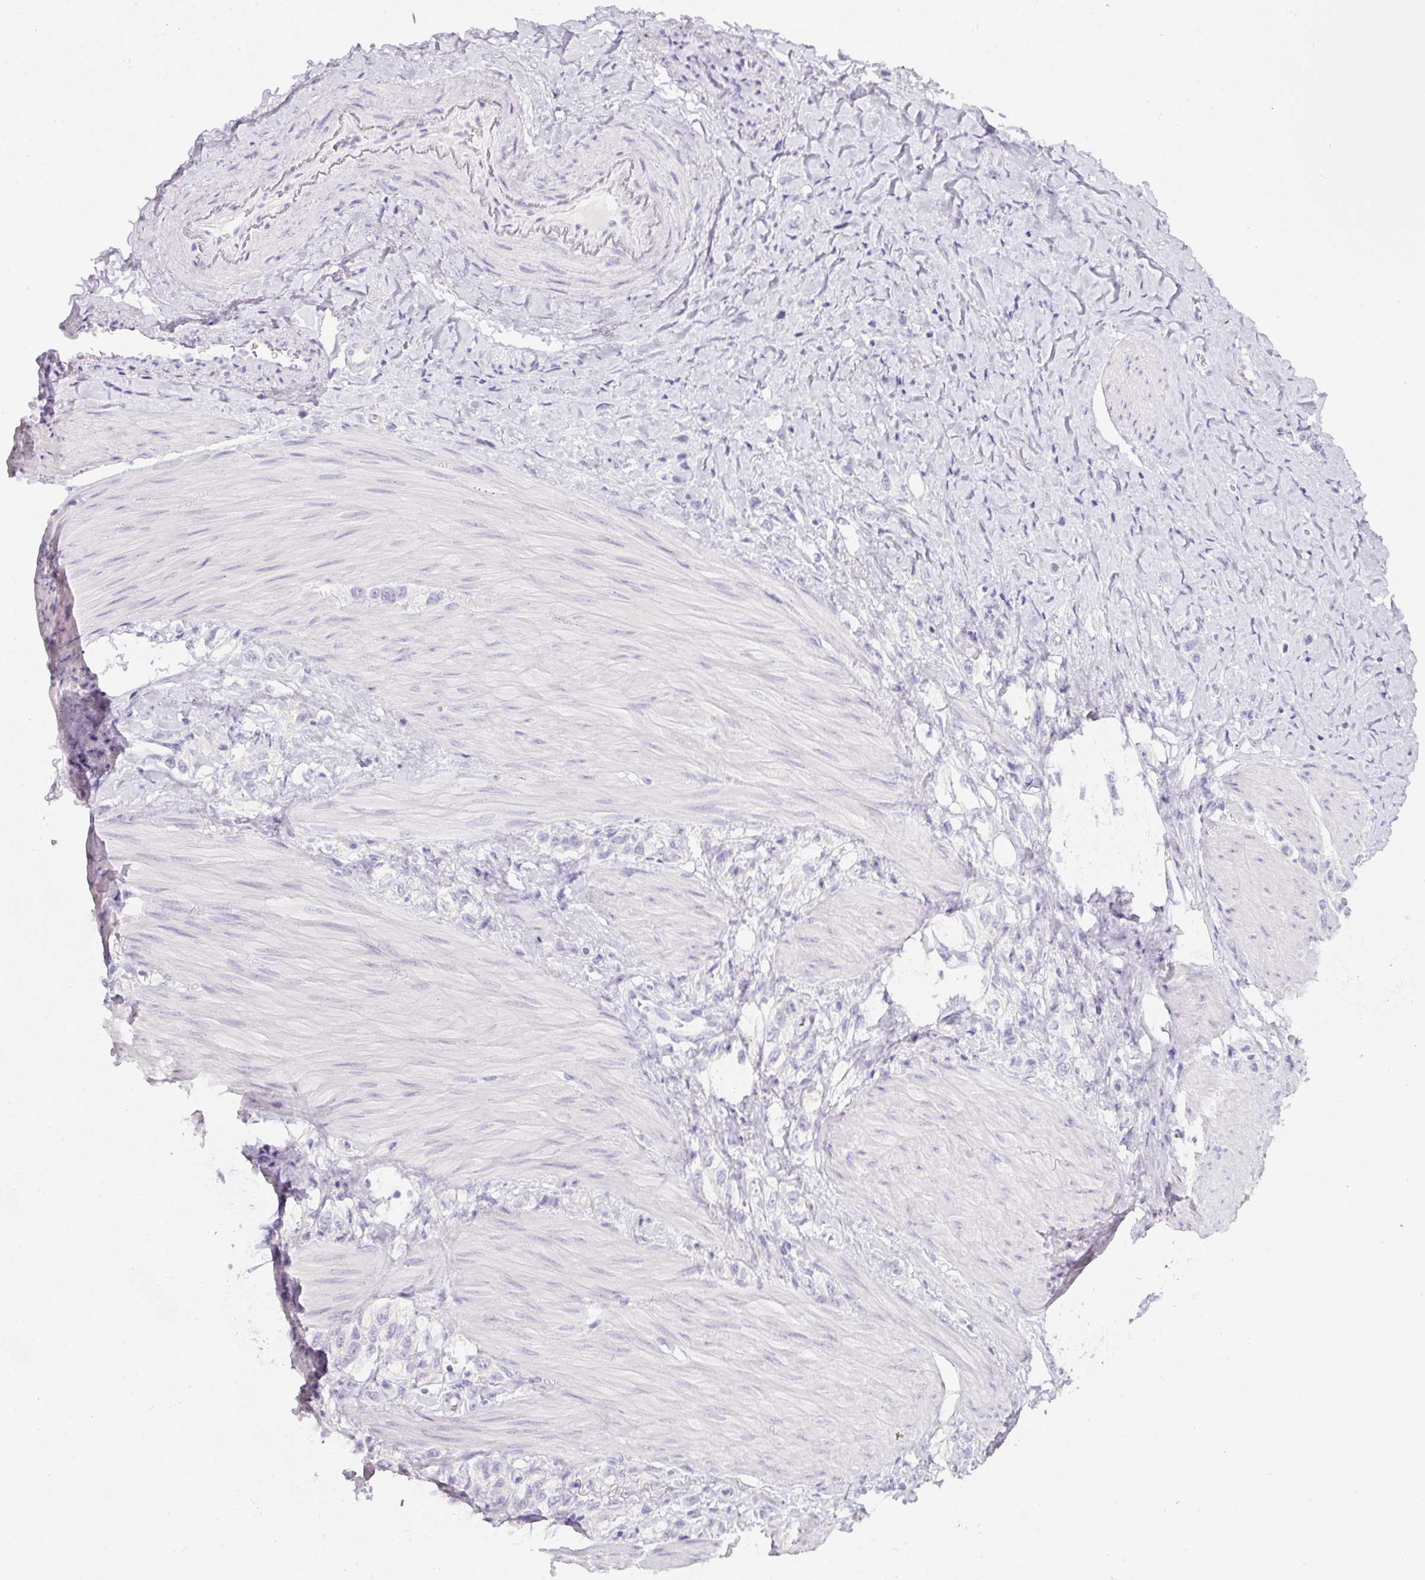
{"staining": {"intensity": "negative", "quantity": "none", "location": "none"}, "tissue": "stomach cancer", "cell_type": "Tumor cells", "image_type": "cancer", "snomed": [{"axis": "morphology", "description": "Adenocarcinoma, NOS"}, {"axis": "topography", "description": "Stomach"}], "caption": "Tumor cells show no significant expression in adenocarcinoma (stomach). The staining was performed using DAB (3,3'-diaminobenzidine) to visualize the protein expression in brown, while the nuclei were stained in blue with hematoxylin (Magnification: 20x).", "gene": "SLC2A2", "patient": {"sex": "female", "age": 65}}